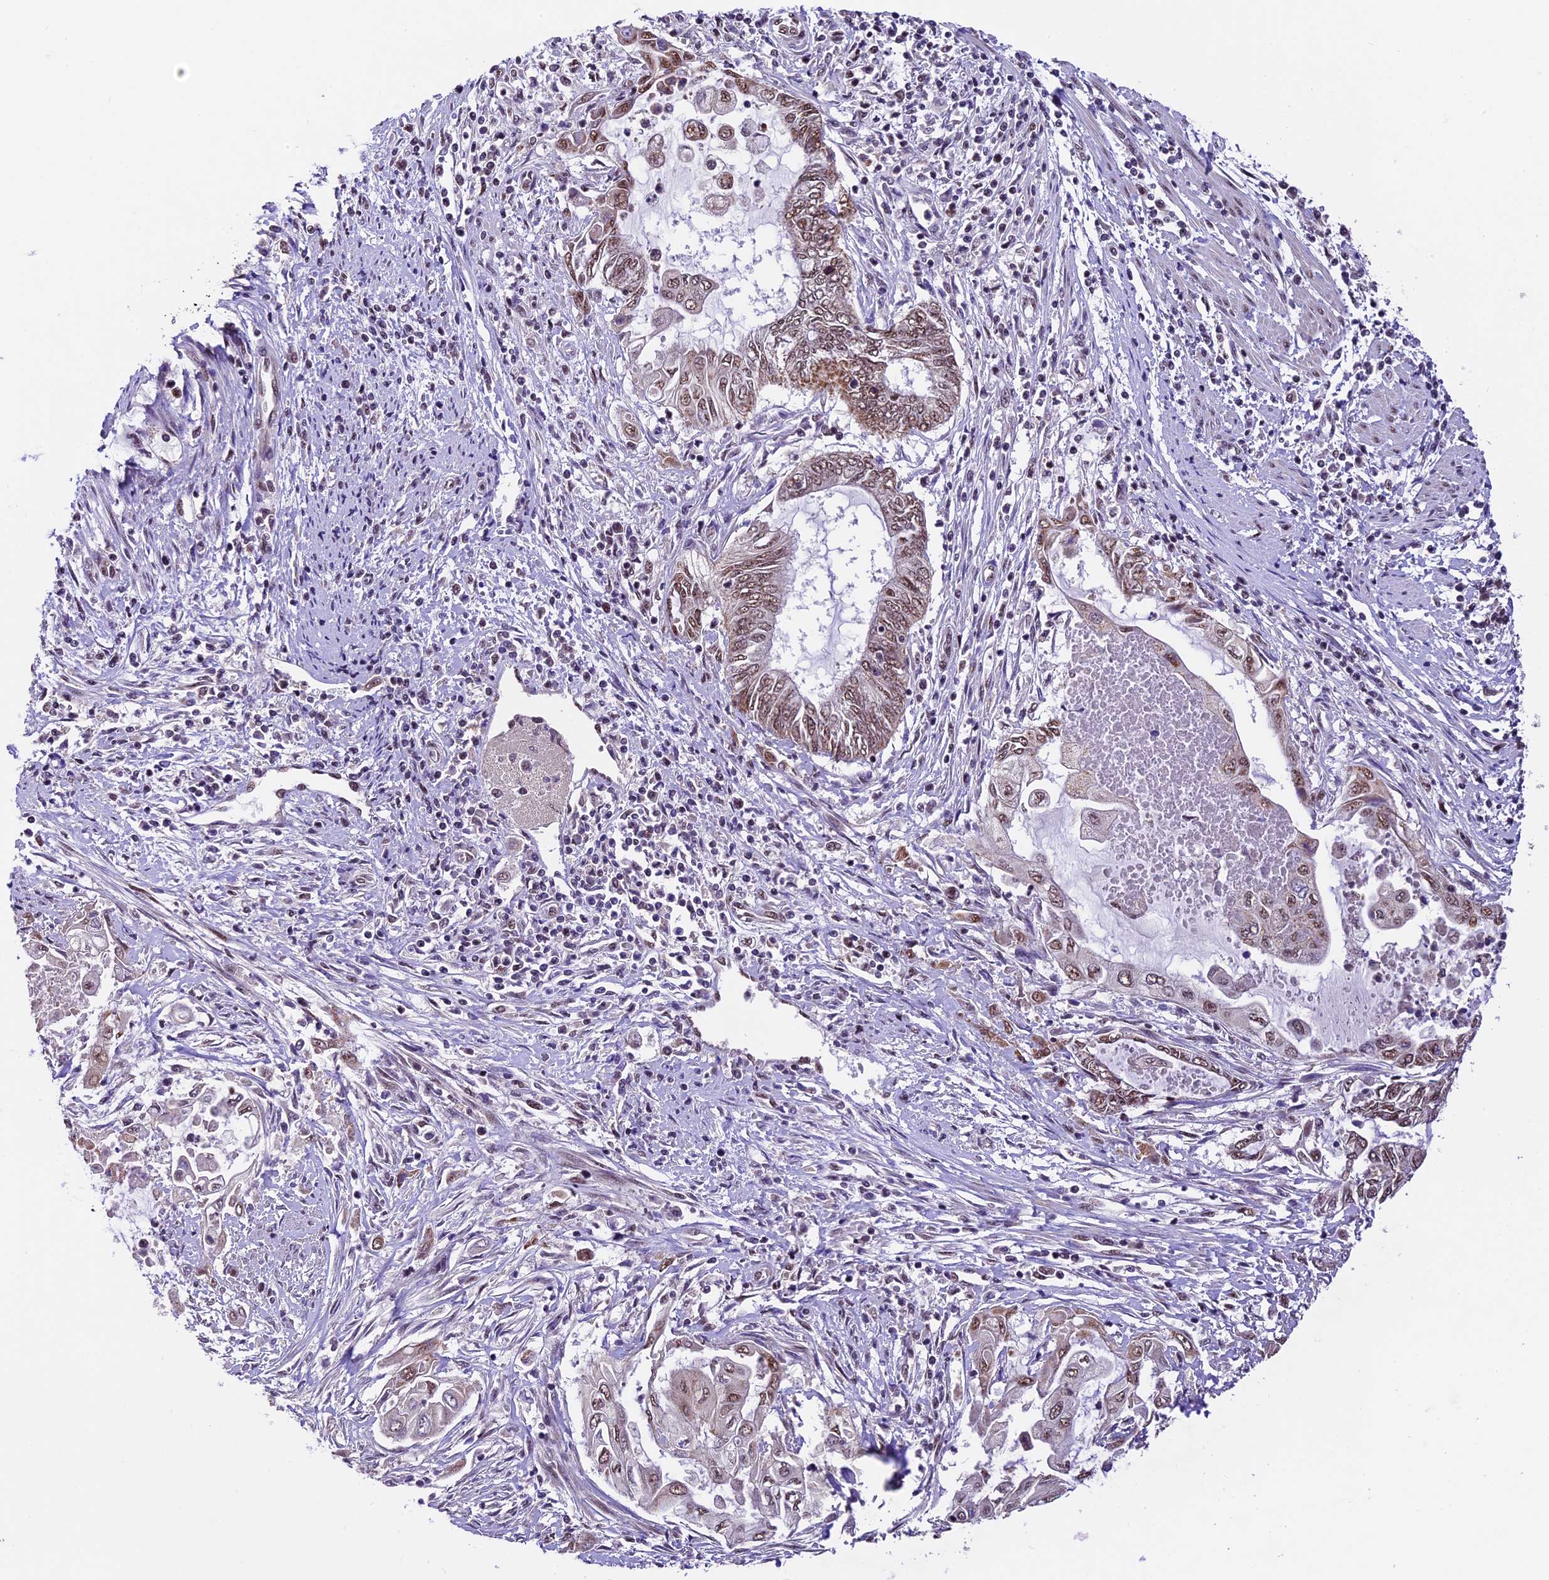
{"staining": {"intensity": "moderate", "quantity": ">75%", "location": "cytoplasmic/membranous,nuclear"}, "tissue": "endometrial cancer", "cell_type": "Tumor cells", "image_type": "cancer", "snomed": [{"axis": "morphology", "description": "Adenocarcinoma, NOS"}, {"axis": "topography", "description": "Uterus"}, {"axis": "topography", "description": "Endometrium"}], "caption": "Adenocarcinoma (endometrial) stained with a brown dye exhibits moderate cytoplasmic/membranous and nuclear positive positivity in approximately >75% of tumor cells.", "gene": "CARS2", "patient": {"sex": "female", "age": 70}}